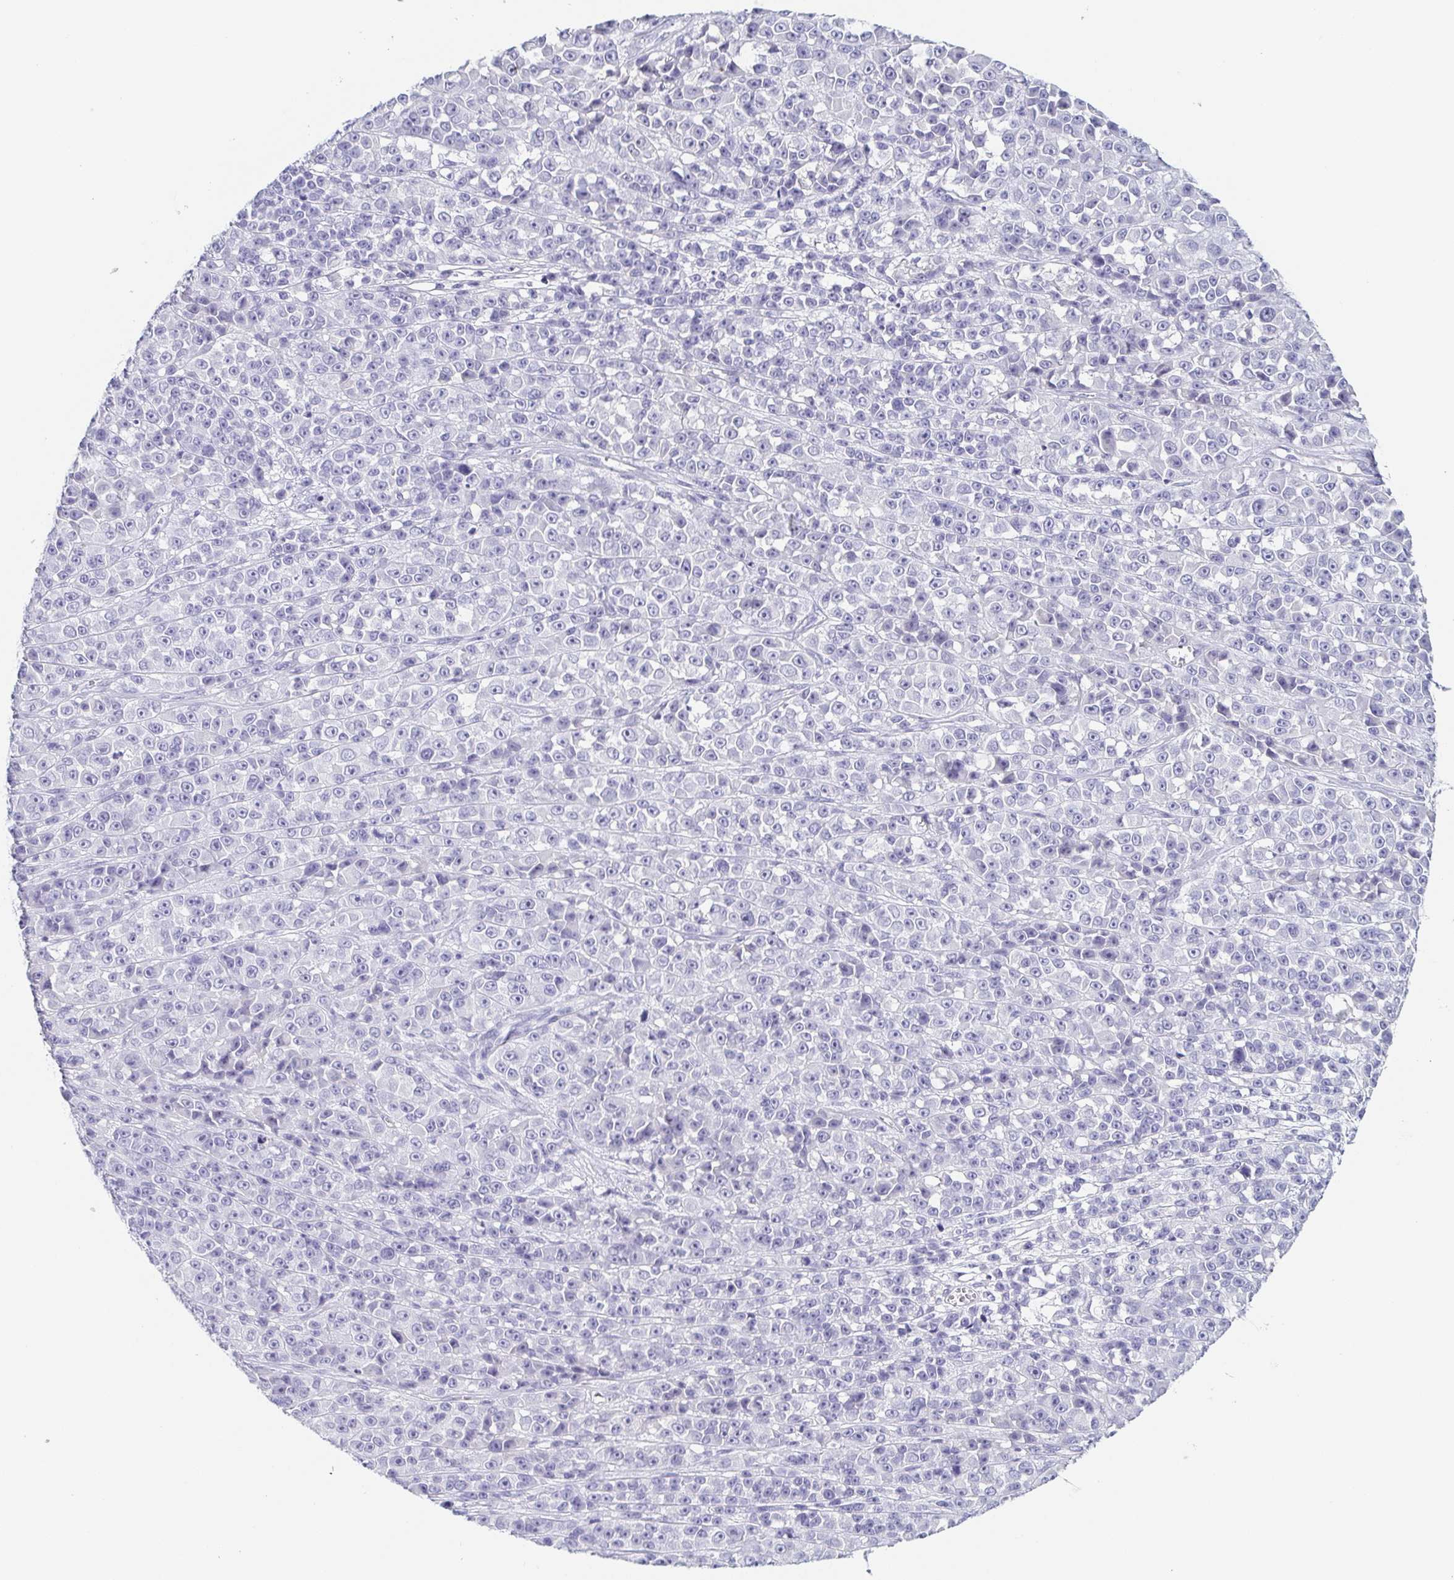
{"staining": {"intensity": "negative", "quantity": "none", "location": "none"}, "tissue": "melanoma", "cell_type": "Tumor cells", "image_type": "cancer", "snomed": [{"axis": "morphology", "description": "Malignant melanoma, NOS"}, {"axis": "topography", "description": "Skin"}, {"axis": "topography", "description": "Skin of back"}], "caption": "Immunohistochemical staining of malignant melanoma demonstrates no significant staining in tumor cells.", "gene": "ITLN1", "patient": {"sex": "male", "age": 91}}